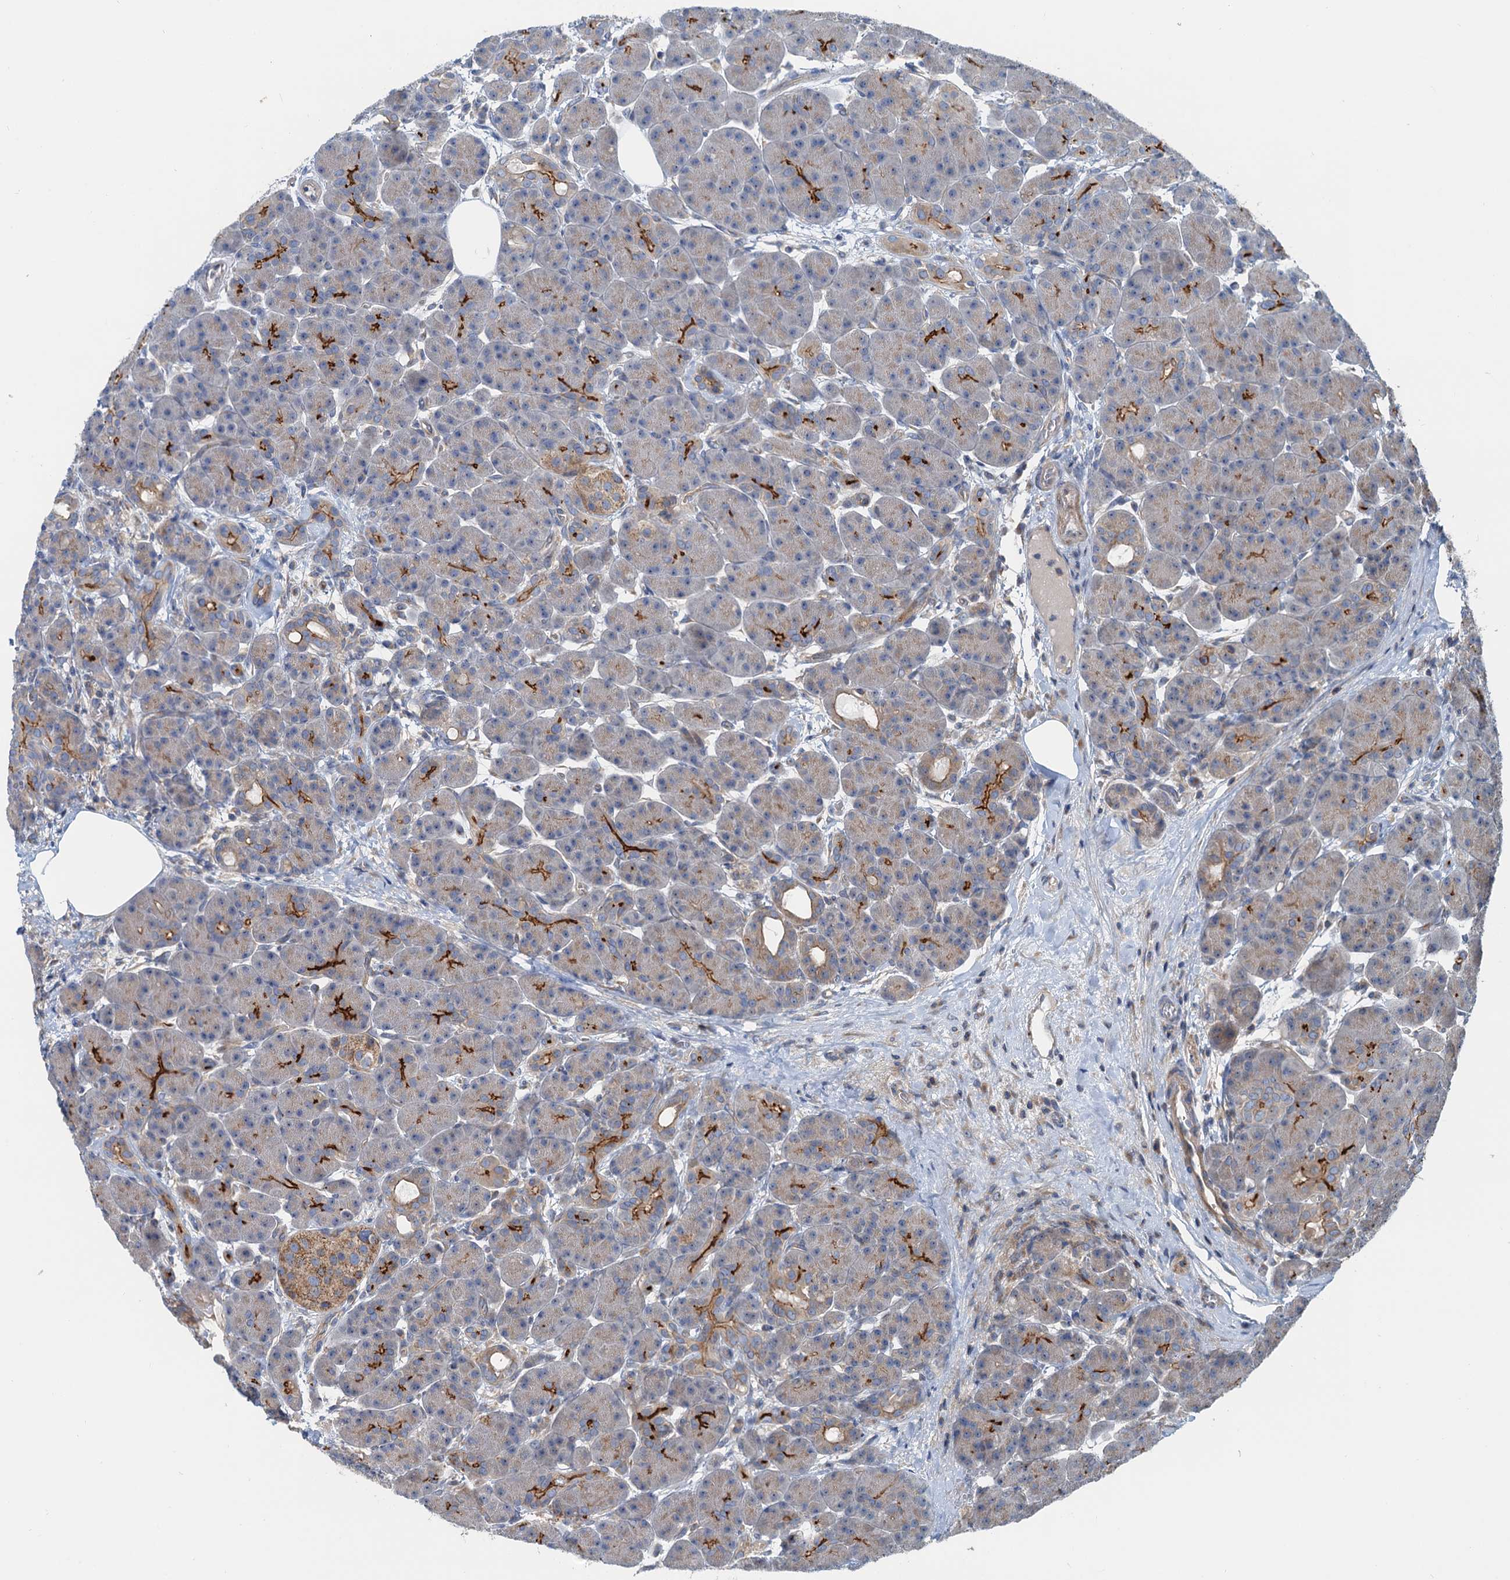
{"staining": {"intensity": "strong", "quantity": "<25%", "location": "cytoplasmic/membranous"}, "tissue": "pancreas", "cell_type": "Exocrine glandular cells", "image_type": "normal", "snomed": [{"axis": "morphology", "description": "Normal tissue, NOS"}, {"axis": "topography", "description": "Pancreas"}], "caption": "The histopathology image demonstrates a brown stain indicating the presence of a protein in the cytoplasmic/membranous of exocrine glandular cells in pancreas. (DAB = brown stain, brightfield microscopy at high magnification).", "gene": "ANKRD26", "patient": {"sex": "male", "age": 63}}